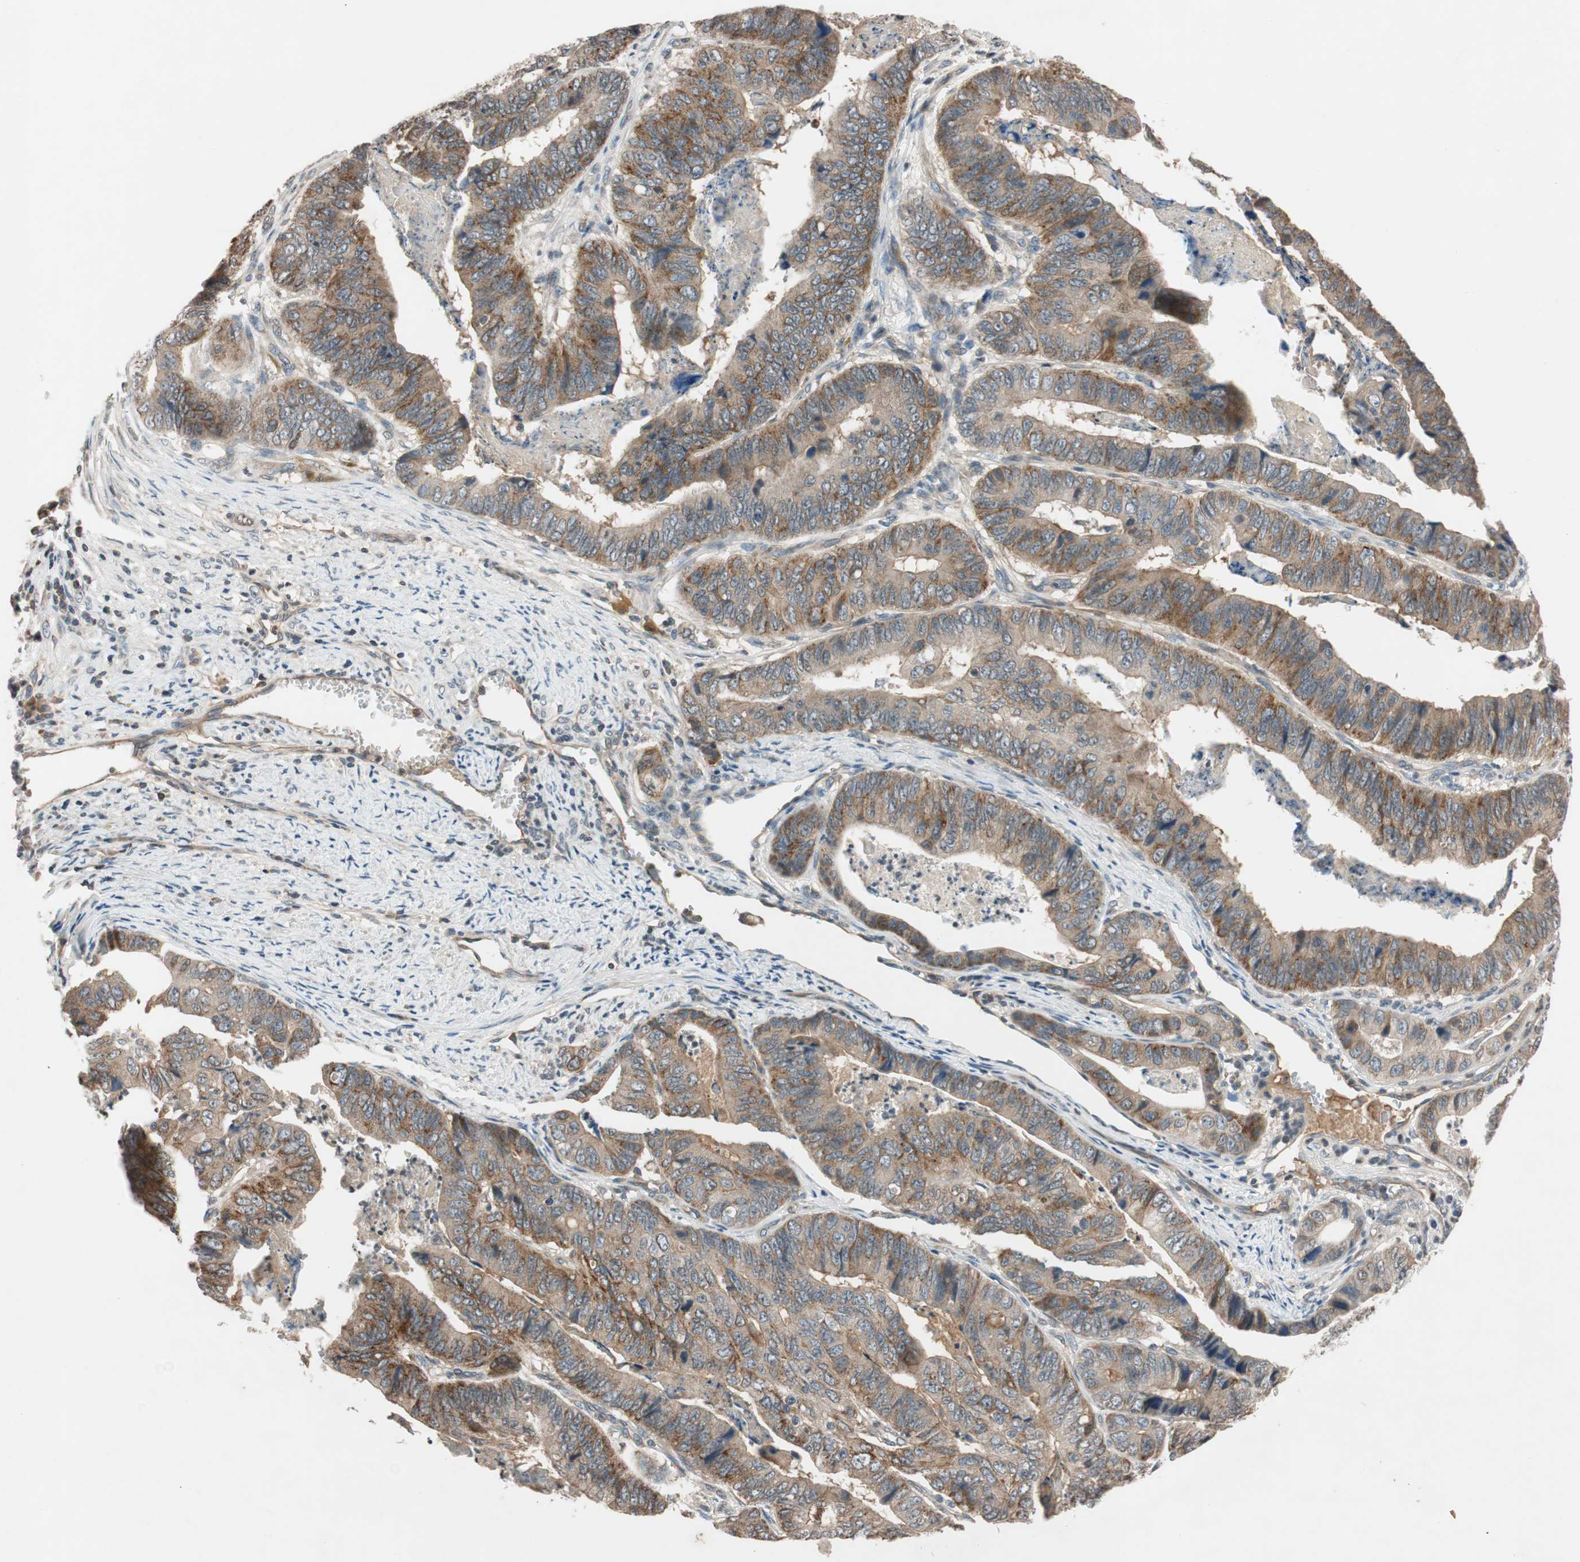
{"staining": {"intensity": "moderate", "quantity": ">75%", "location": "cytoplasmic/membranous"}, "tissue": "stomach cancer", "cell_type": "Tumor cells", "image_type": "cancer", "snomed": [{"axis": "morphology", "description": "Adenocarcinoma, NOS"}, {"axis": "topography", "description": "Stomach, lower"}], "caption": "Stomach adenocarcinoma was stained to show a protein in brown. There is medium levels of moderate cytoplasmic/membranous expression in about >75% of tumor cells. Using DAB (brown) and hematoxylin (blue) stains, captured at high magnification using brightfield microscopy.", "gene": "GCLM", "patient": {"sex": "male", "age": 77}}